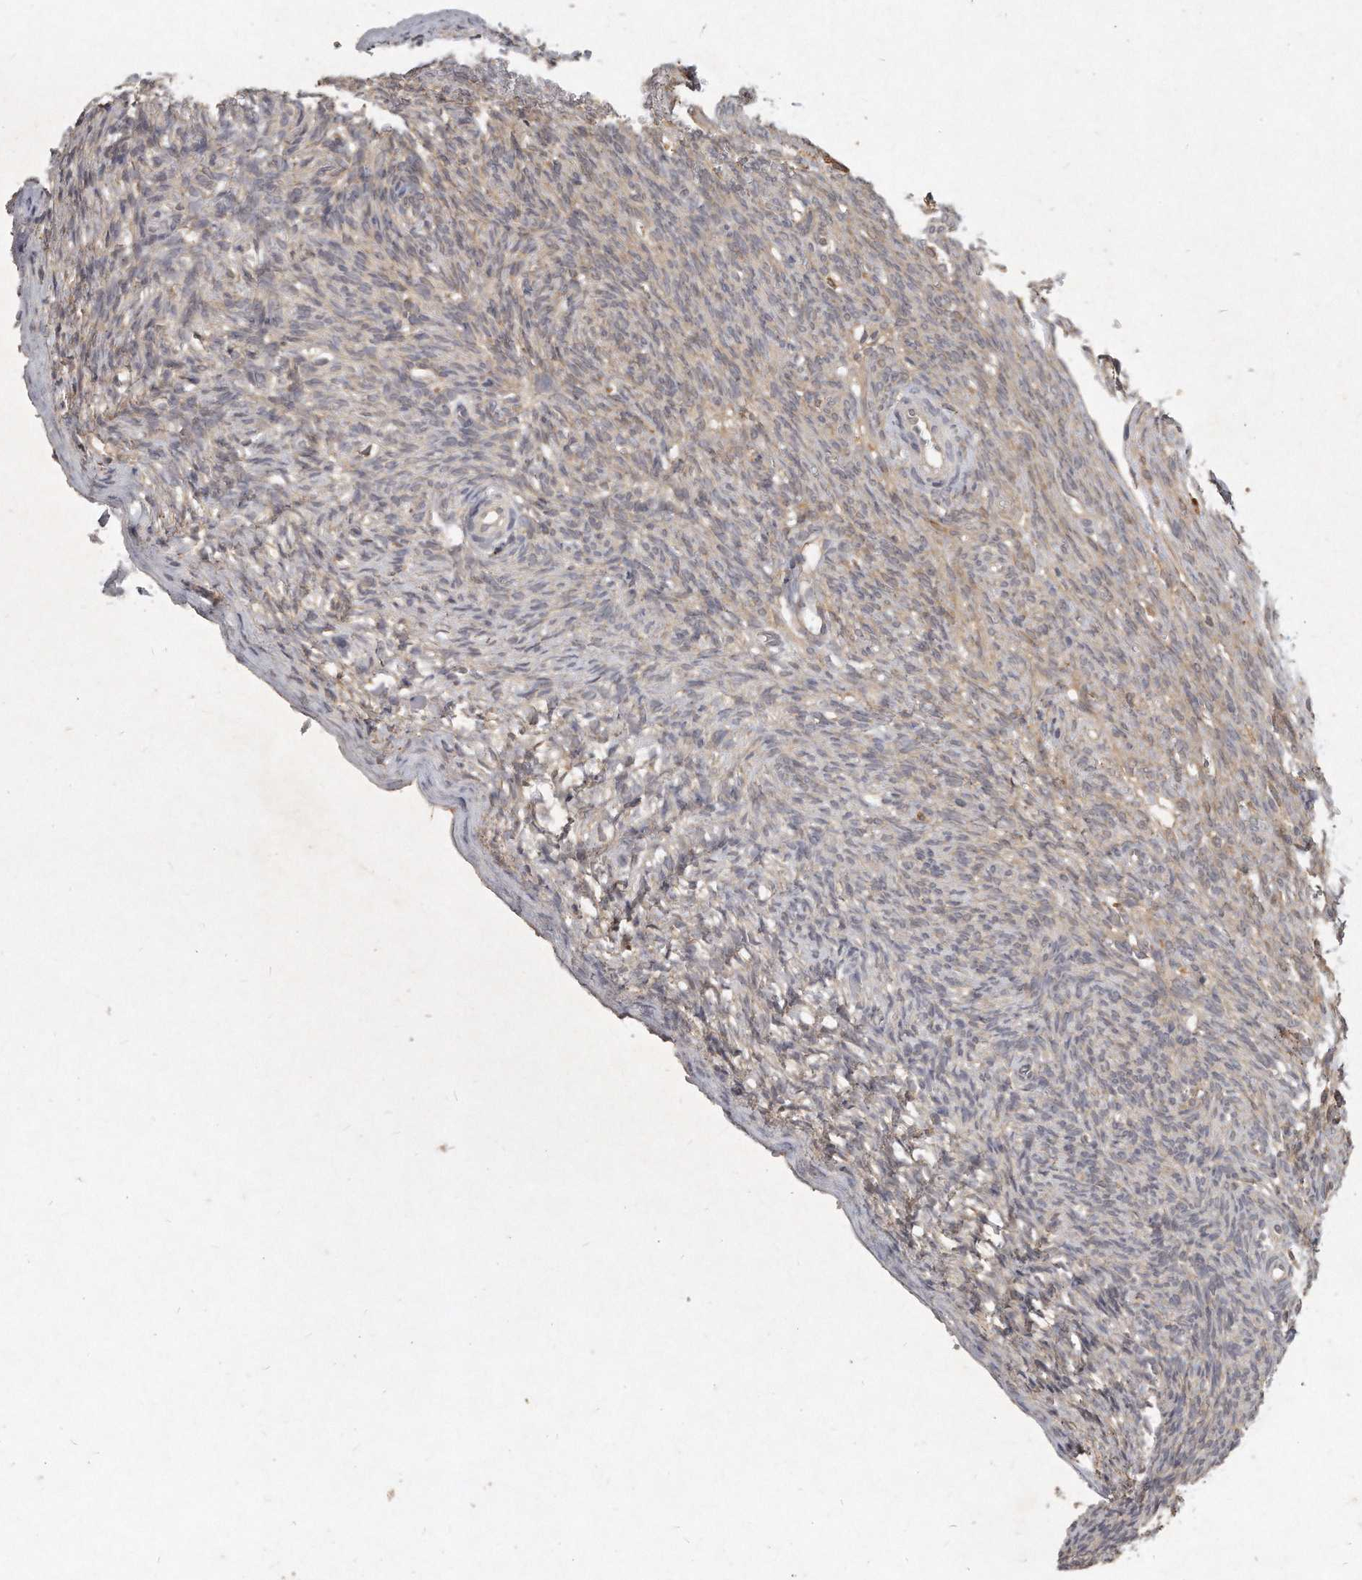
{"staining": {"intensity": "weak", "quantity": "<25%", "location": "cytoplasmic/membranous"}, "tissue": "ovary", "cell_type": "Ovarian stroma cells", "image_type": "normal", "snomed": [{"axis": "morphology", "description": "Normal tissue, NOS"}, {"axis": "topography", "description": "Ovary"}], "caption": "High magnification brightfield microscopy of unremarkable ovary stained with DAB (3,3'-diaminobenzidine) (brown) and counterstained with hematoxylin (blue): ovarian stroma cells show no significant positivity. (IHC, brightfield microscopy, high magnification).", "gene": "LGALS8", "patient": {"sex": "female", "age": 34}}